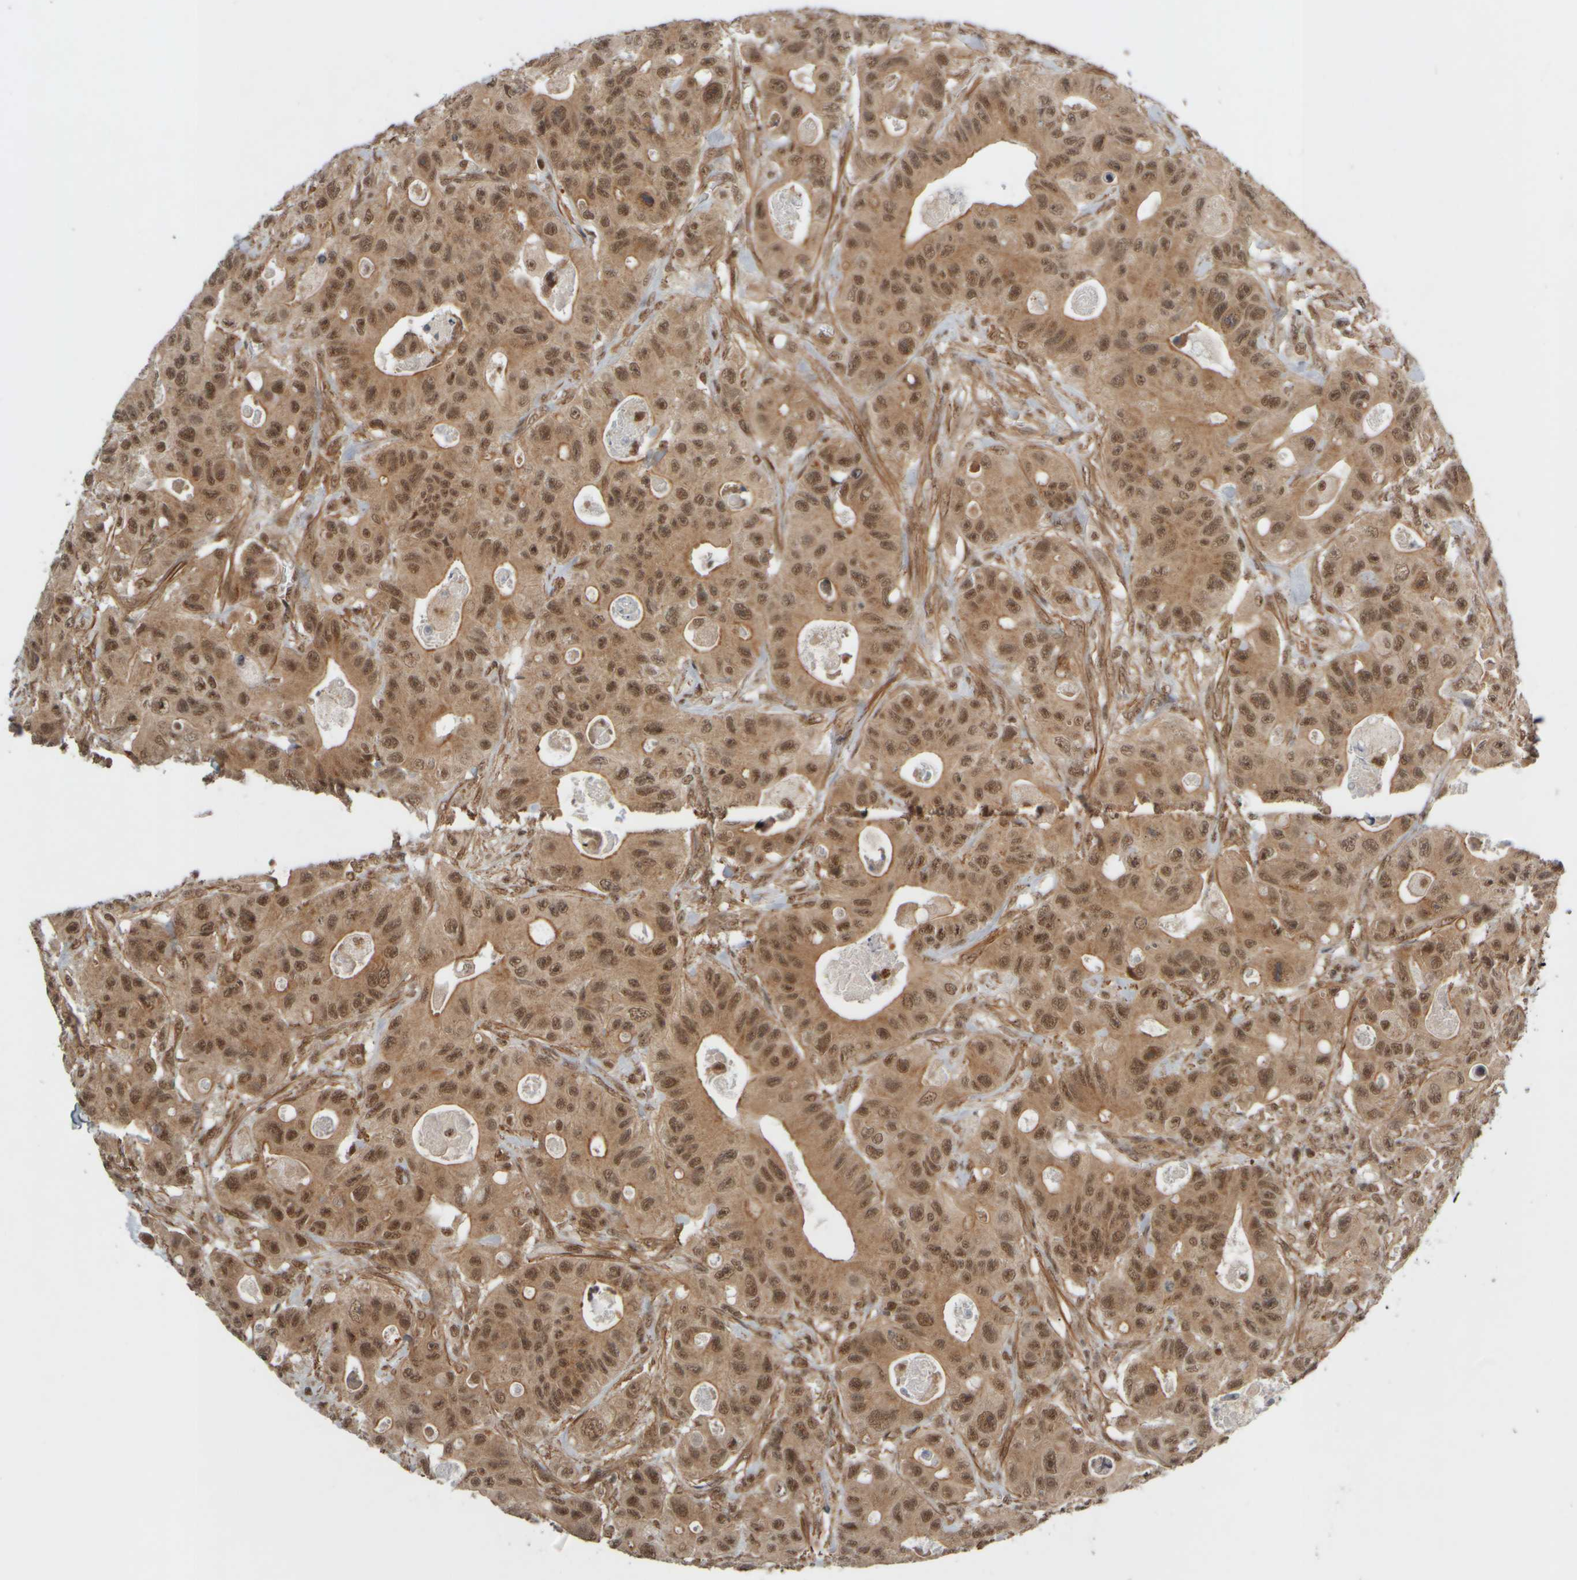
{"staining": {"intensity": "moderate", "quantity": ">75%", "location": "cytoplasmic/membranous,nuclear"}, "tissue": "colorectal cancer", "cell_type": "Tumor cells", "image_type": "cancer", "snomed": [{"axis": "morphology", "description": "Adenocarcinoma, NOS"}, {"axis": "topography", "description": "Colon"}], "caption": "A brown stain shows moderate cytoplasmic/membranous and nuclear expression of a protein in human adenocarcinoma (colorectal) tumor cells.", "gene": "SYNRG", "patient": {"sex": "female", "age": 46}}